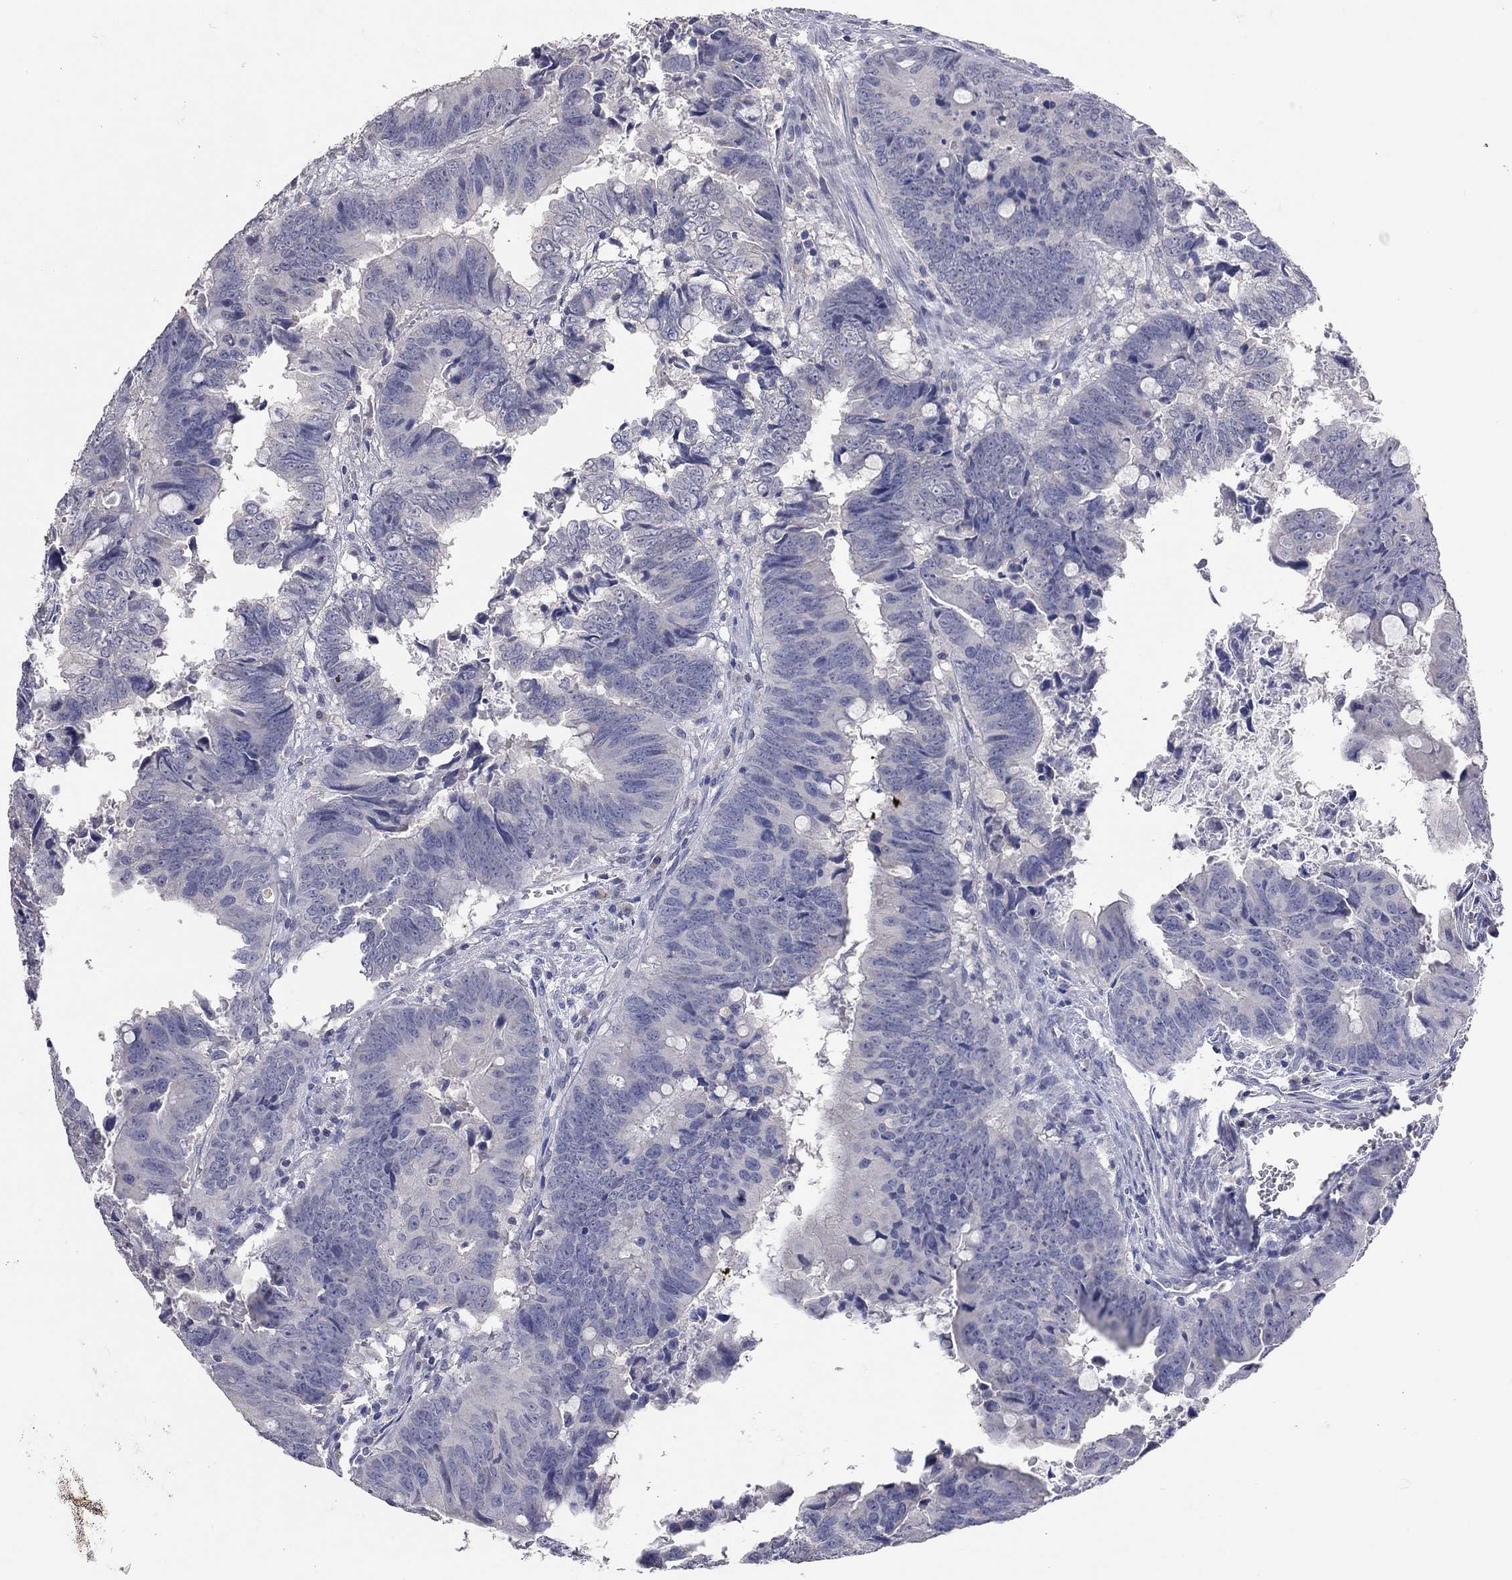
{"staining": {"intensity": "negative", "quantity": "none", "location": "none"}, "tissue": "colorectal cancer", "cell_type": "Tumor cells", "image_type": "cancer", "snomed": [{"axis": "morphology", "description": "Adenocarcinoma, NOS"}, {"axis": "topography", "description": "Colon"}], "caption": "IHC of adenocarcinoma (colorectal) exhibits no positivity in tumor cells. (Immunohistochemistry, brightfield microscopy, high magnification).", "gene": "MMP13", "patient": {"sex": "female", "age": 82}}